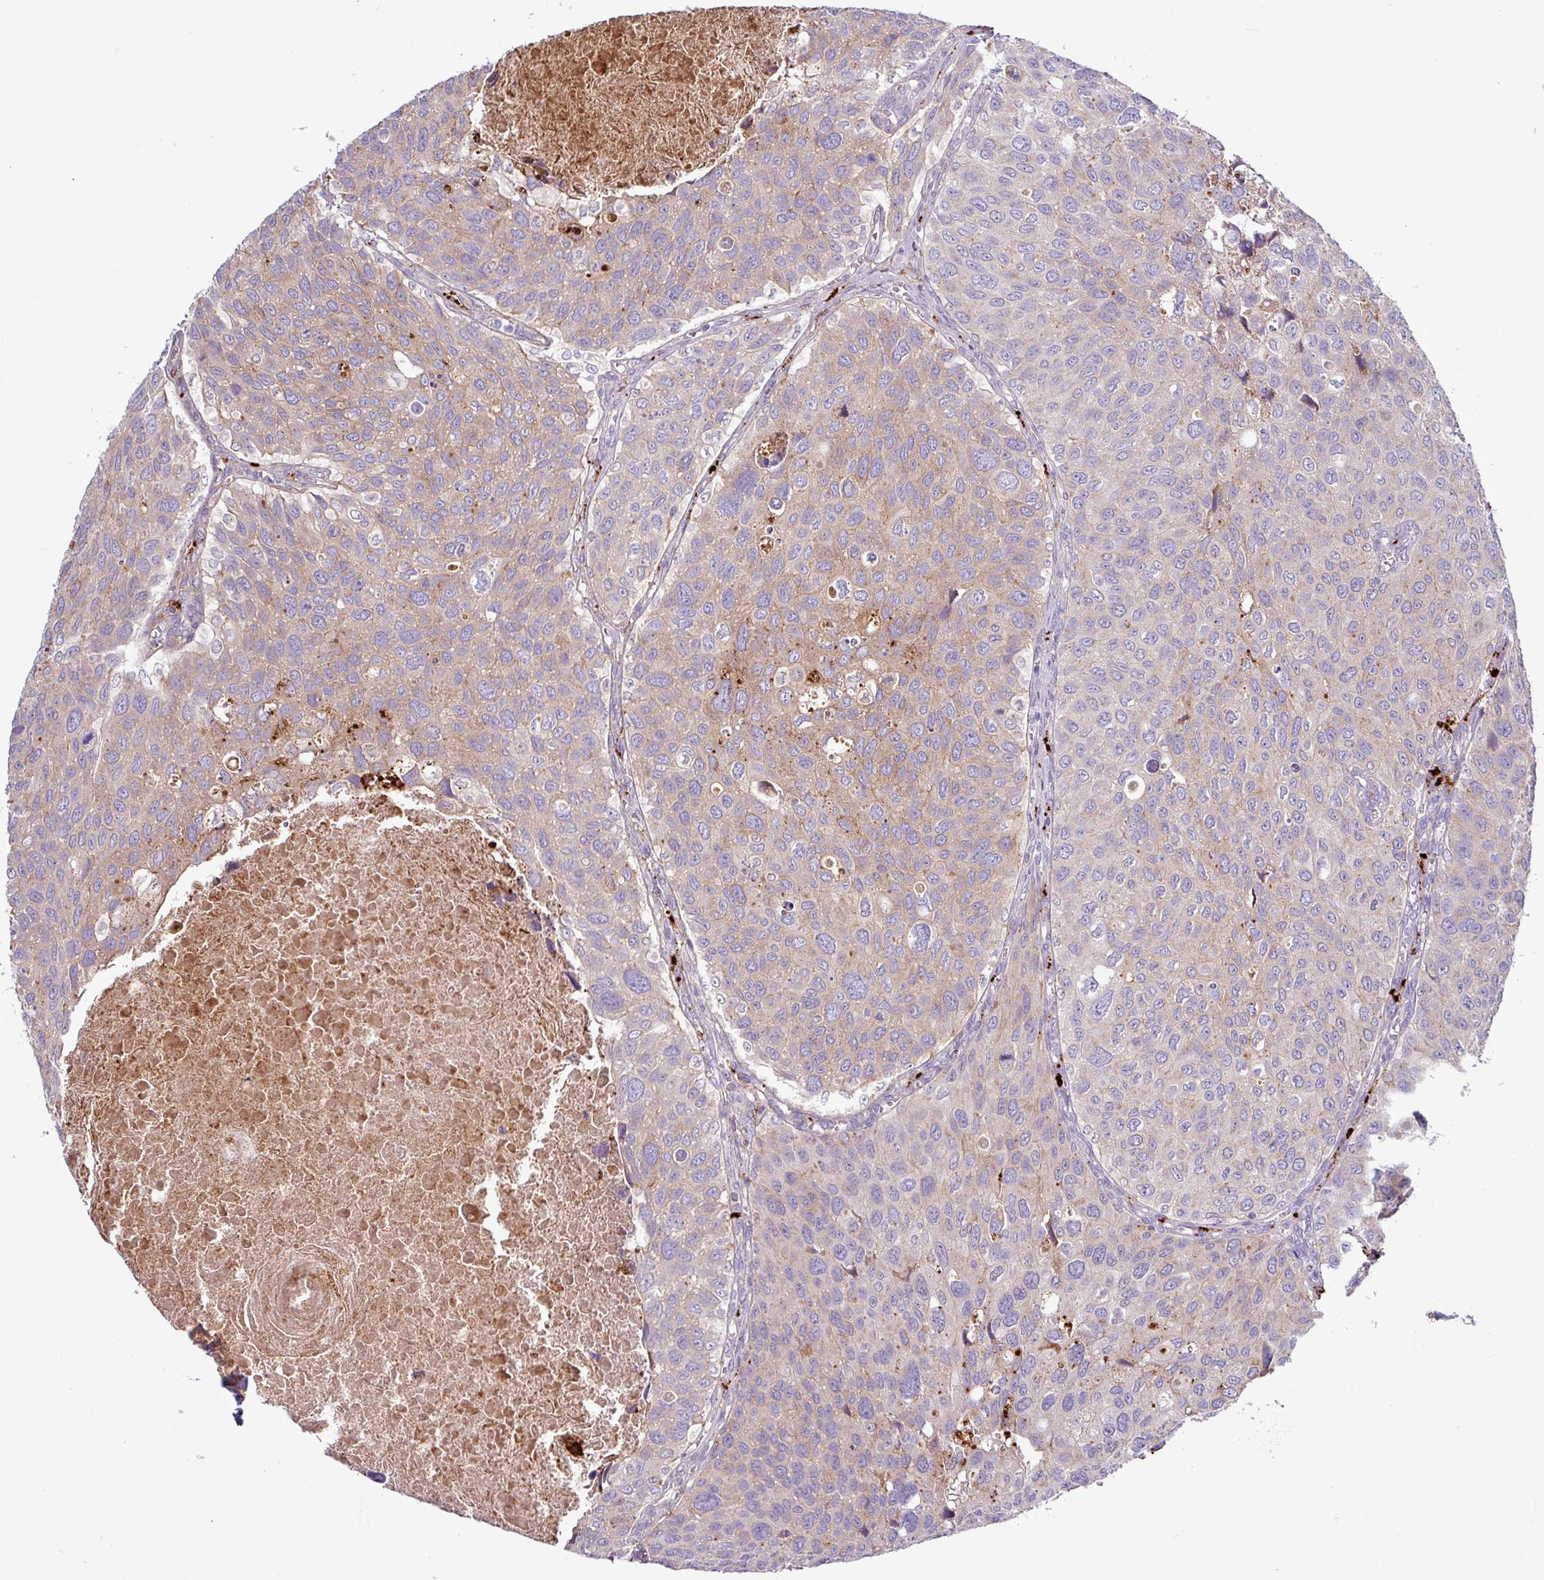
{"staining": {"intensity": "weak", "quantity": "25%-75%", "location": "cytoplasmic/membranous"}, "tissue": "urothelial cancer", "cell_type": "Tumor cells", "image_type": "cancer", "snomed": [{"axis": "morphology", "description": "Urothelial carcinoma, NOS"}, {"axis": "topography", "description": "Urinary bladder"}], "caption": "Urothelial cancer tissue shows weak cytoplasmic/membranous staining in approximately 25%-75% of tumor cells, visualized by immunohistochemistry.", "gene": "AMIGO2", "patient": {"sex": "male", "age": 80}}